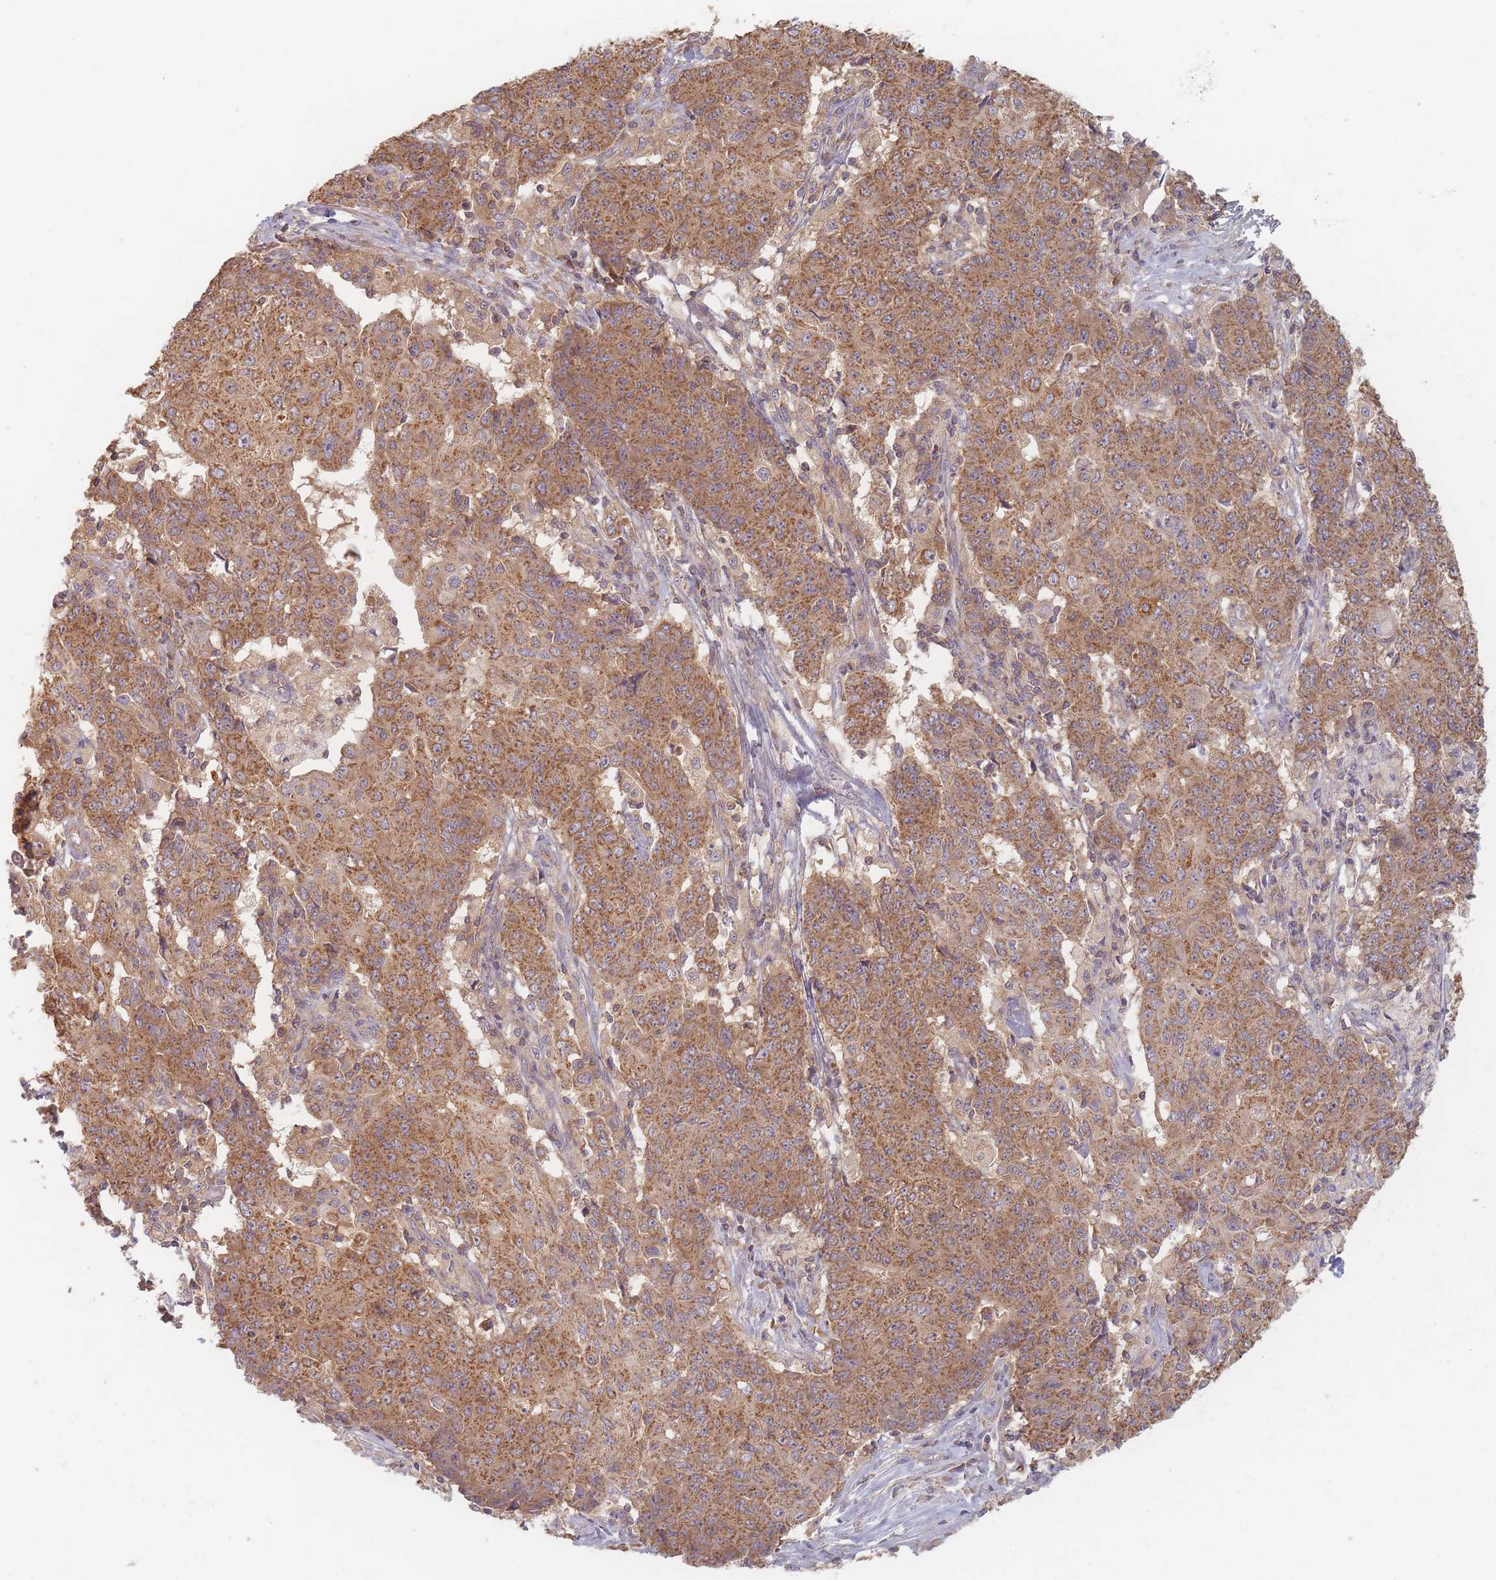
{"staining": {"intensity": "moderate", "quantity": ">75%", "location": "cytoplasmic/membranous"}, "tissue": "ovarian cancer", "cell_type": "Tumor cells", "image_type": "cancer", "snomed": [{"axis": "morphology", "description": "Carcinoma, endometroid"}, {"axis": "topography", "description": "Ovary"}], "caption": "An image of human ovarian cancer (endometroid carcinoma) stained for a protein displays moderate cytoplasmic/membranous brown staining in tumor cells. (DAB (3,3'-diaminobenzidine) = brown stain, brightfield microscopy at high magnification).", "gene": "SLC35F3", "patient": {"sex": "female", "age": 42}}